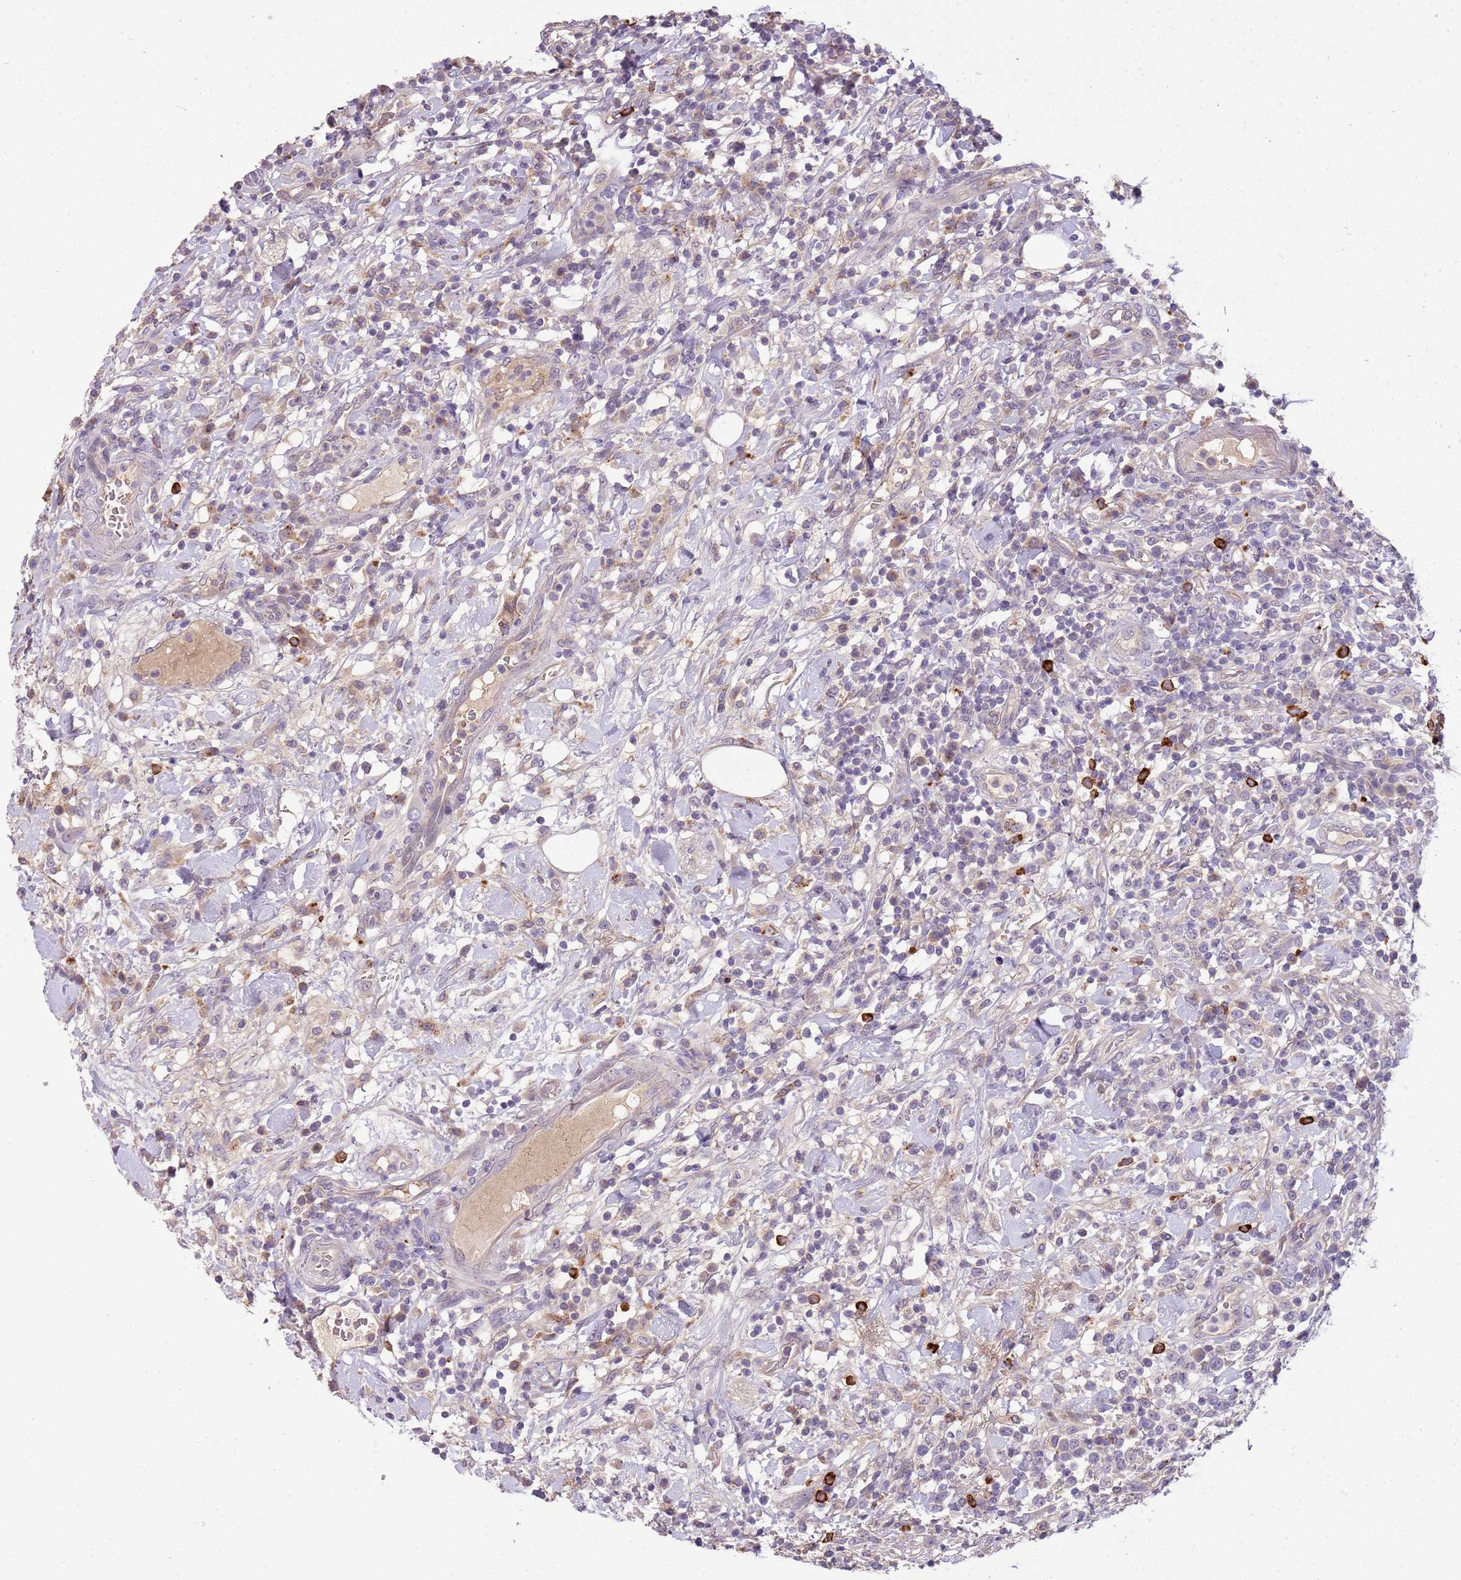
{"staining": {"intensity": "negative", "quantity": "none", "location": "none"}, "tissue": "lymphoma", "cell_type": "Tumor cells", "image_type": "cancer", "snomed": [{"axis": "morphology", "description": "Malignant lymphoma, non-Hodgkin's type, High grade"}, {"axis": "topography", "description": "Colon"}], "caption": "Micrograph shows no protein positivity in tumor cells of malignant lymphoma, non-Hodgkin's type (high-grade) tissue. The staining is performed using DAB brown chromogen with nuclei counter-stained in using hematoxylin.", "gene": "SCAMP5", "patient": {"sex": "female", "age": 53}}